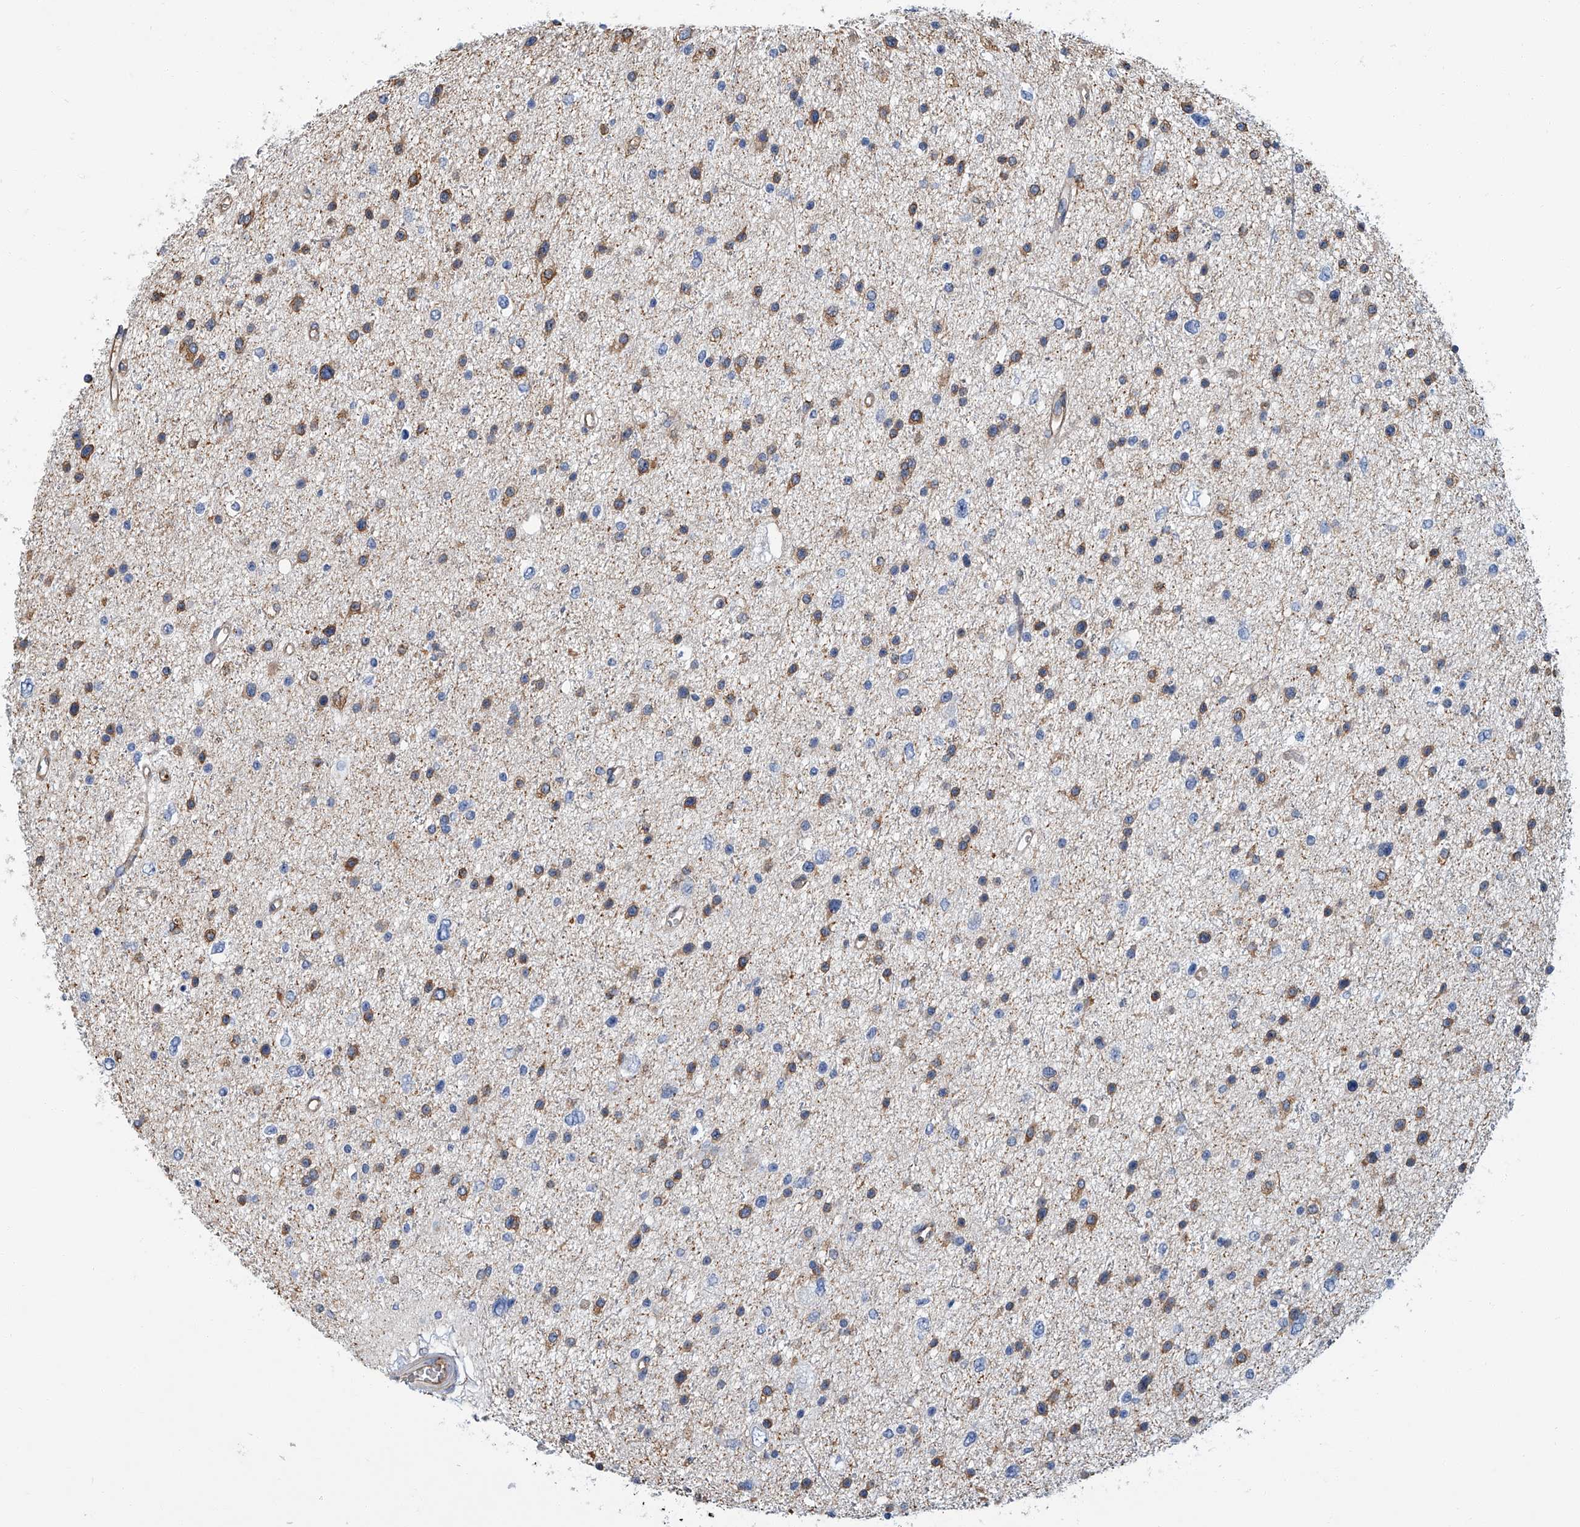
{"staining": {"intensity": "moderate", "quantity": "25%-75%", "location": "cytoplasmic/membranous"}, "tissue": "glioma", "cell_type": "Tumor cells", "image_type": "cancer", "snomed": [{"axis": "morphology", "description": "Glioma, malignant, Low grade"}, {"axis": "topography", "description": "Brain"}], "caption": "The micrograph reveals immunohistochemical staining of malignant glioma (low-grade). There is moderate cytoplasmic/membranous expression is present in about 25%-75% of tumor cells. The staining was performed using DAB (3,3'-diaminobenzidine), with brown indicating positive protein expression. Nuclei are stained blue with hematoxylin.", "gene": "PSMB10", "patient": {"sex": "female", "age": 37}}